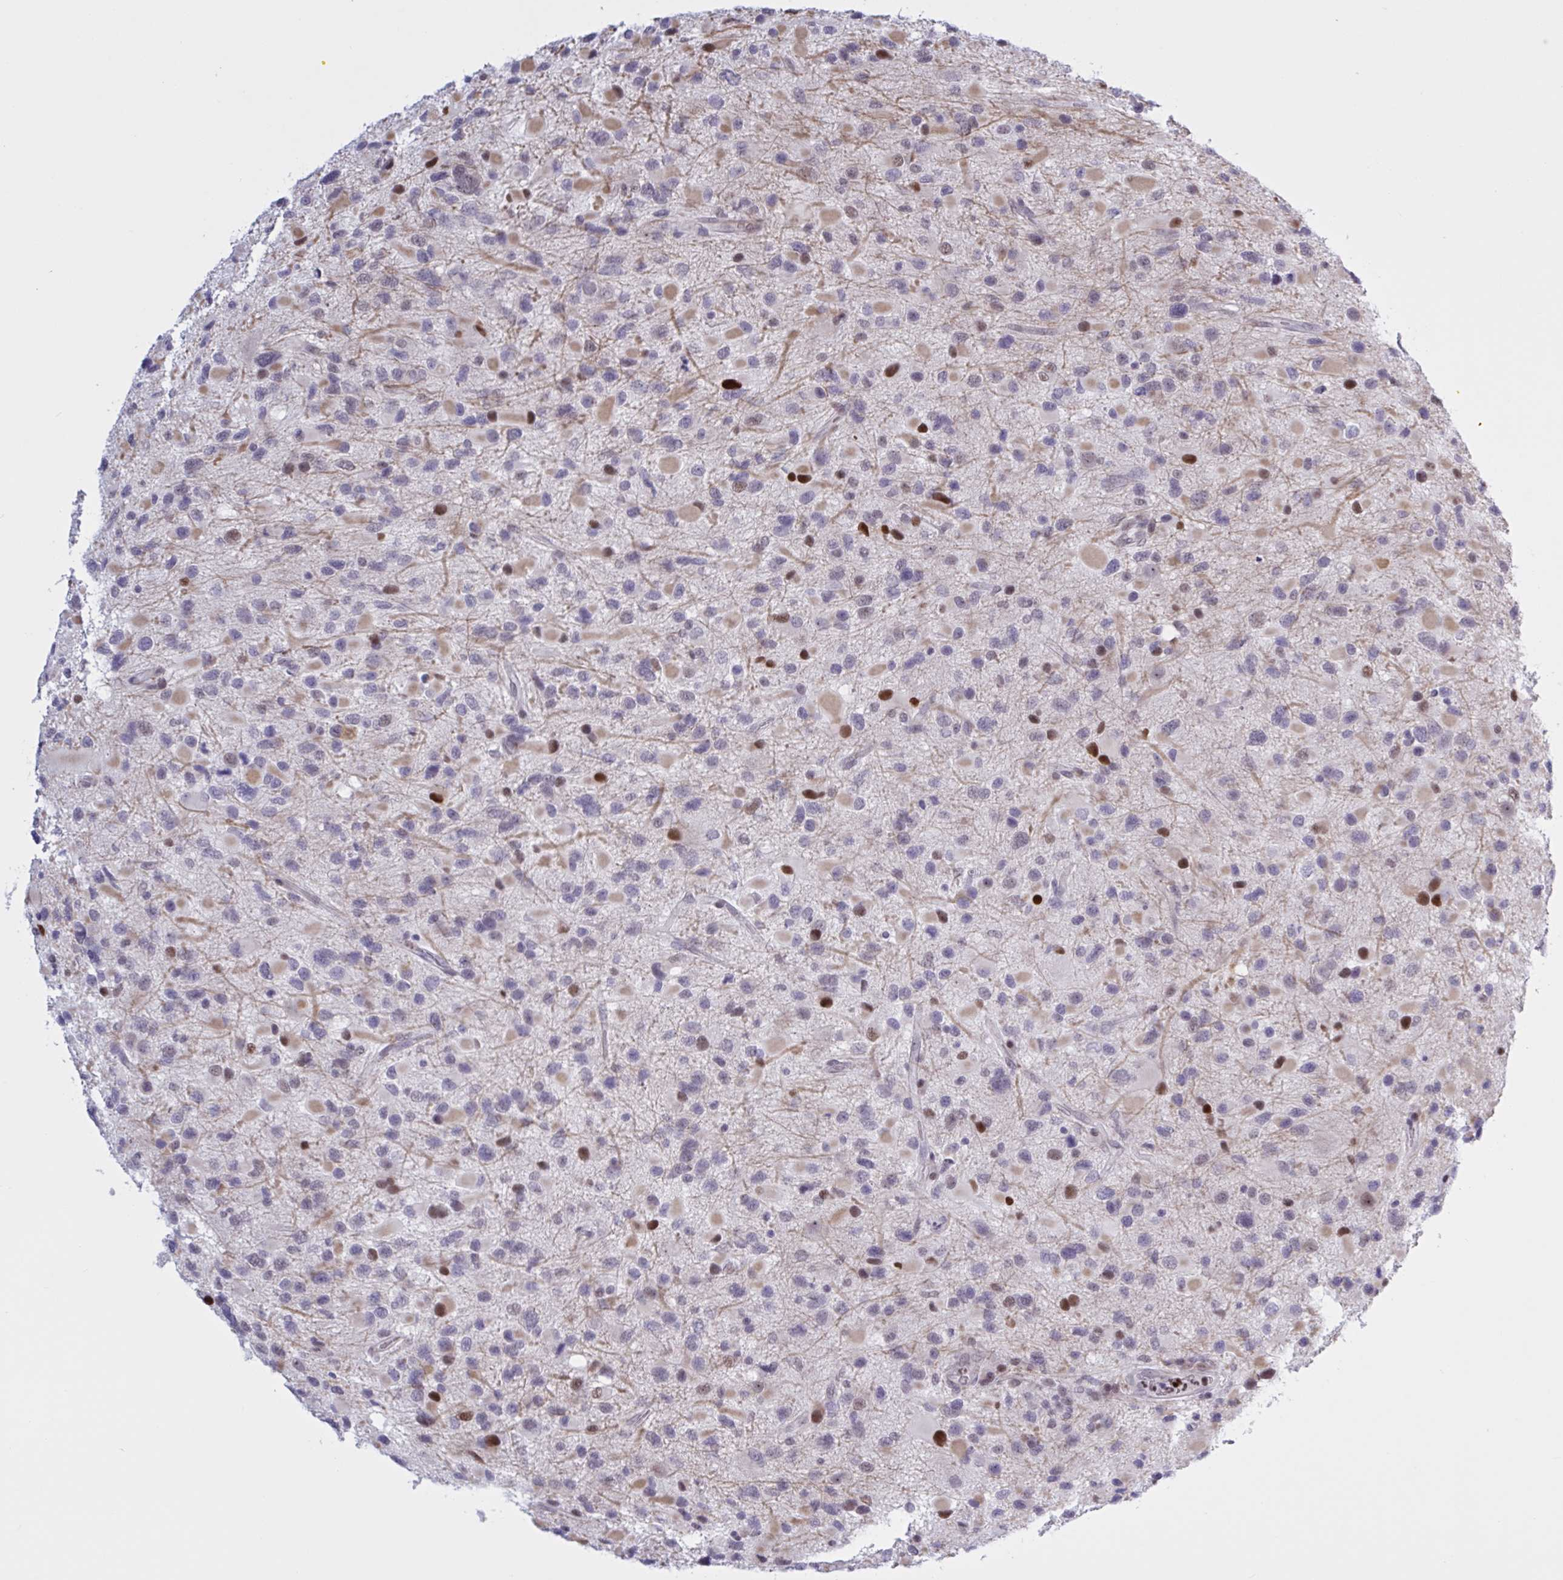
{"staining": {"intensity": "negative", "quantity": "none", "location": "none"}, "tissue": "glioma", "cell_type": "Tumor cells", "image_type": "cancer", "snomed": [{"axis": "morphology", "description": "Glioma, malignant, Low grade"}, {"axis": "topography", "description": "Brain"}], "caption": "High power microscopy image of an immunohistochemistry (IHC) image of malignant low-grade glioma, revealing no significant staining in tumor cells.", "gene": "PRMT6", "patient": {"sex": "female", "age": 32}}